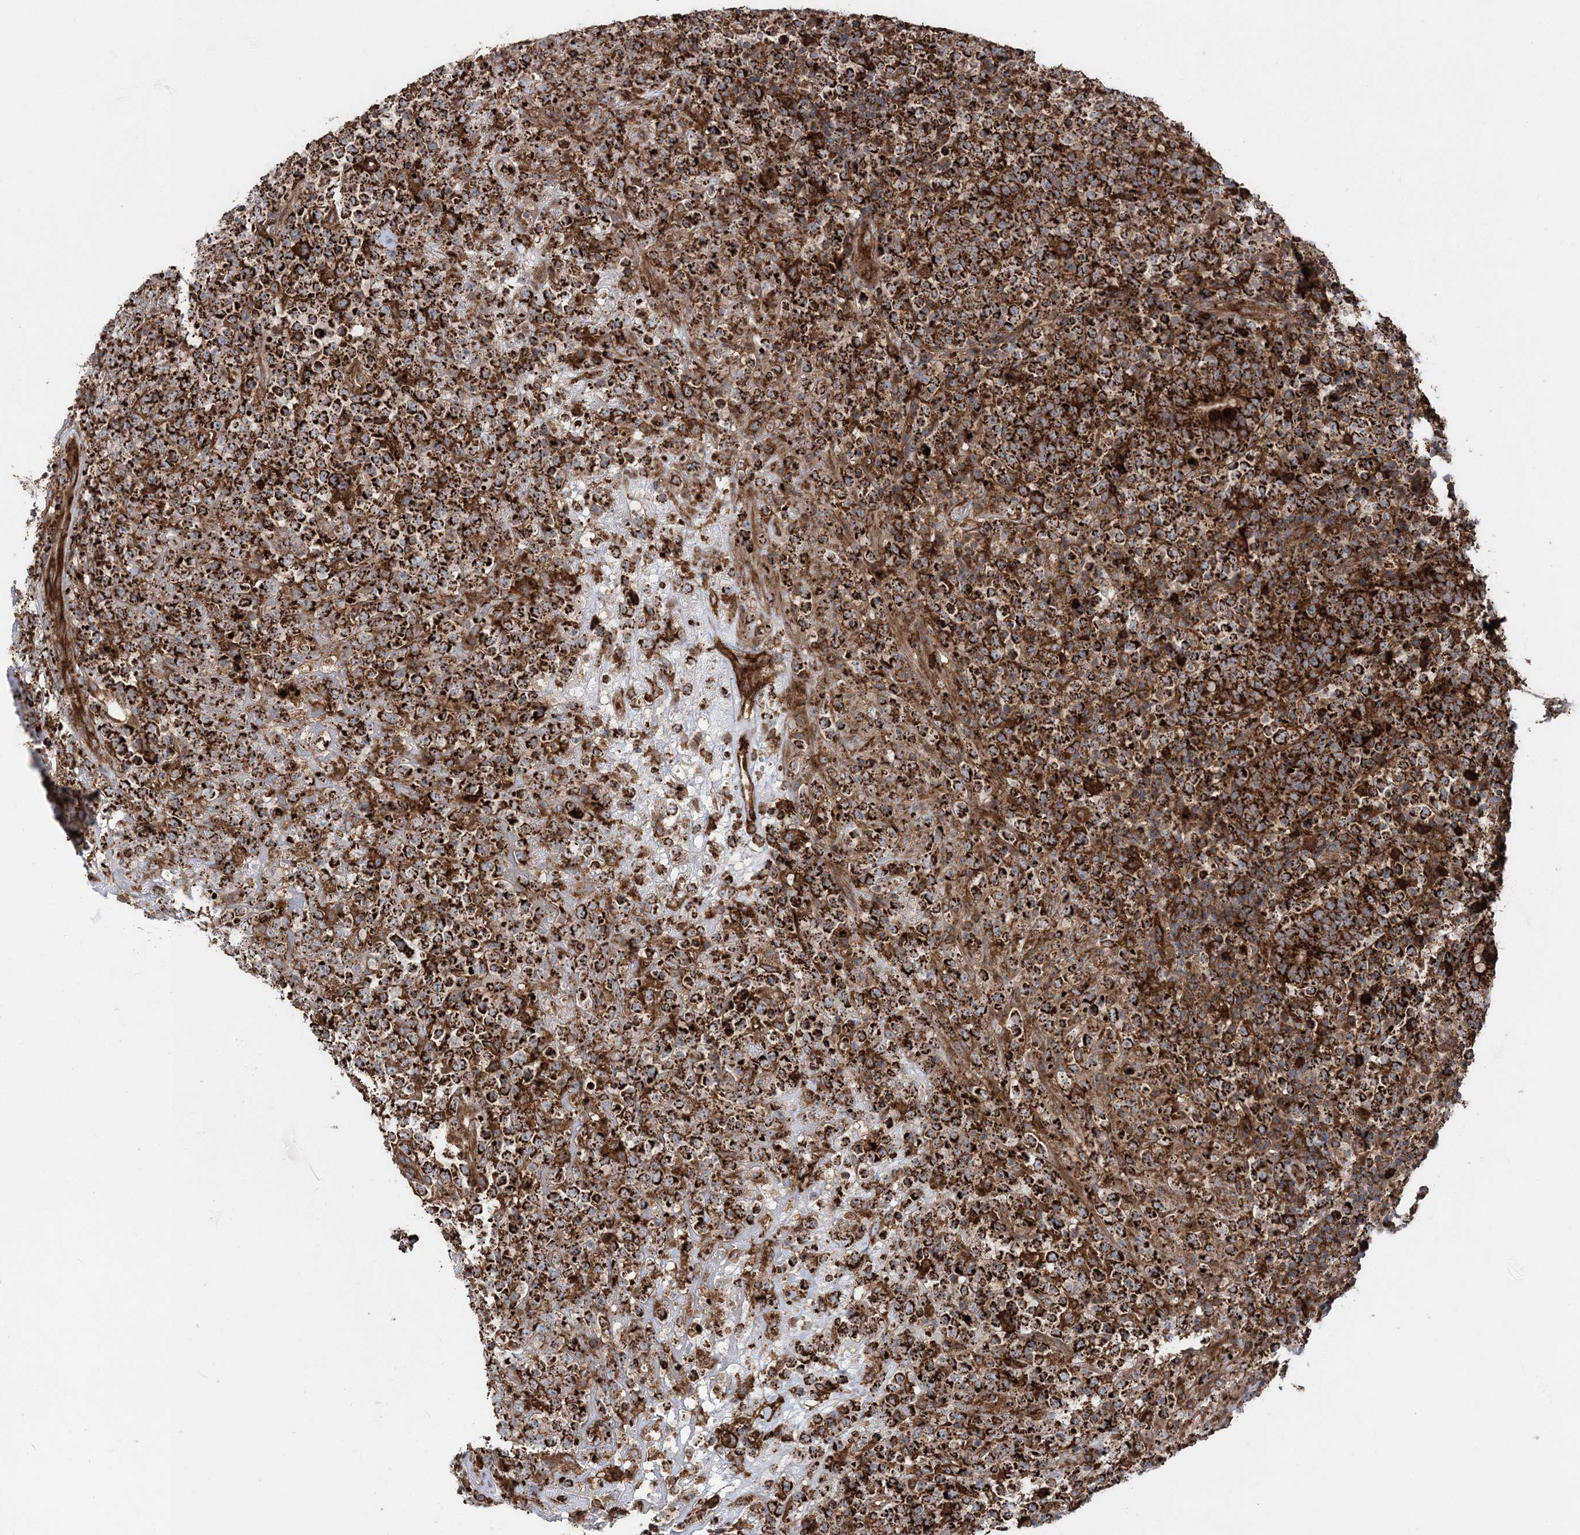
{"staining": {"intensity": "strong", "quantity": ">75%", "location": "cytoplasmic/membranous"}, "tissue": "lymphoma", "cell_type": "Tumor cells", "image_type": "cancer", "snomed": [{"axis": "morphology", "description": "Malignant lymphoma, non-Hodgkin's type, High grade"}, {"axis": "topography", "description": "Colon"}], "caption": "Strong cytoplasmic/membranous protein expression is identified in approximately >75% of tumor cells in lymphoma.", "gene": "LRPPRC", "patient": {"sex": "female", "age": 53}}